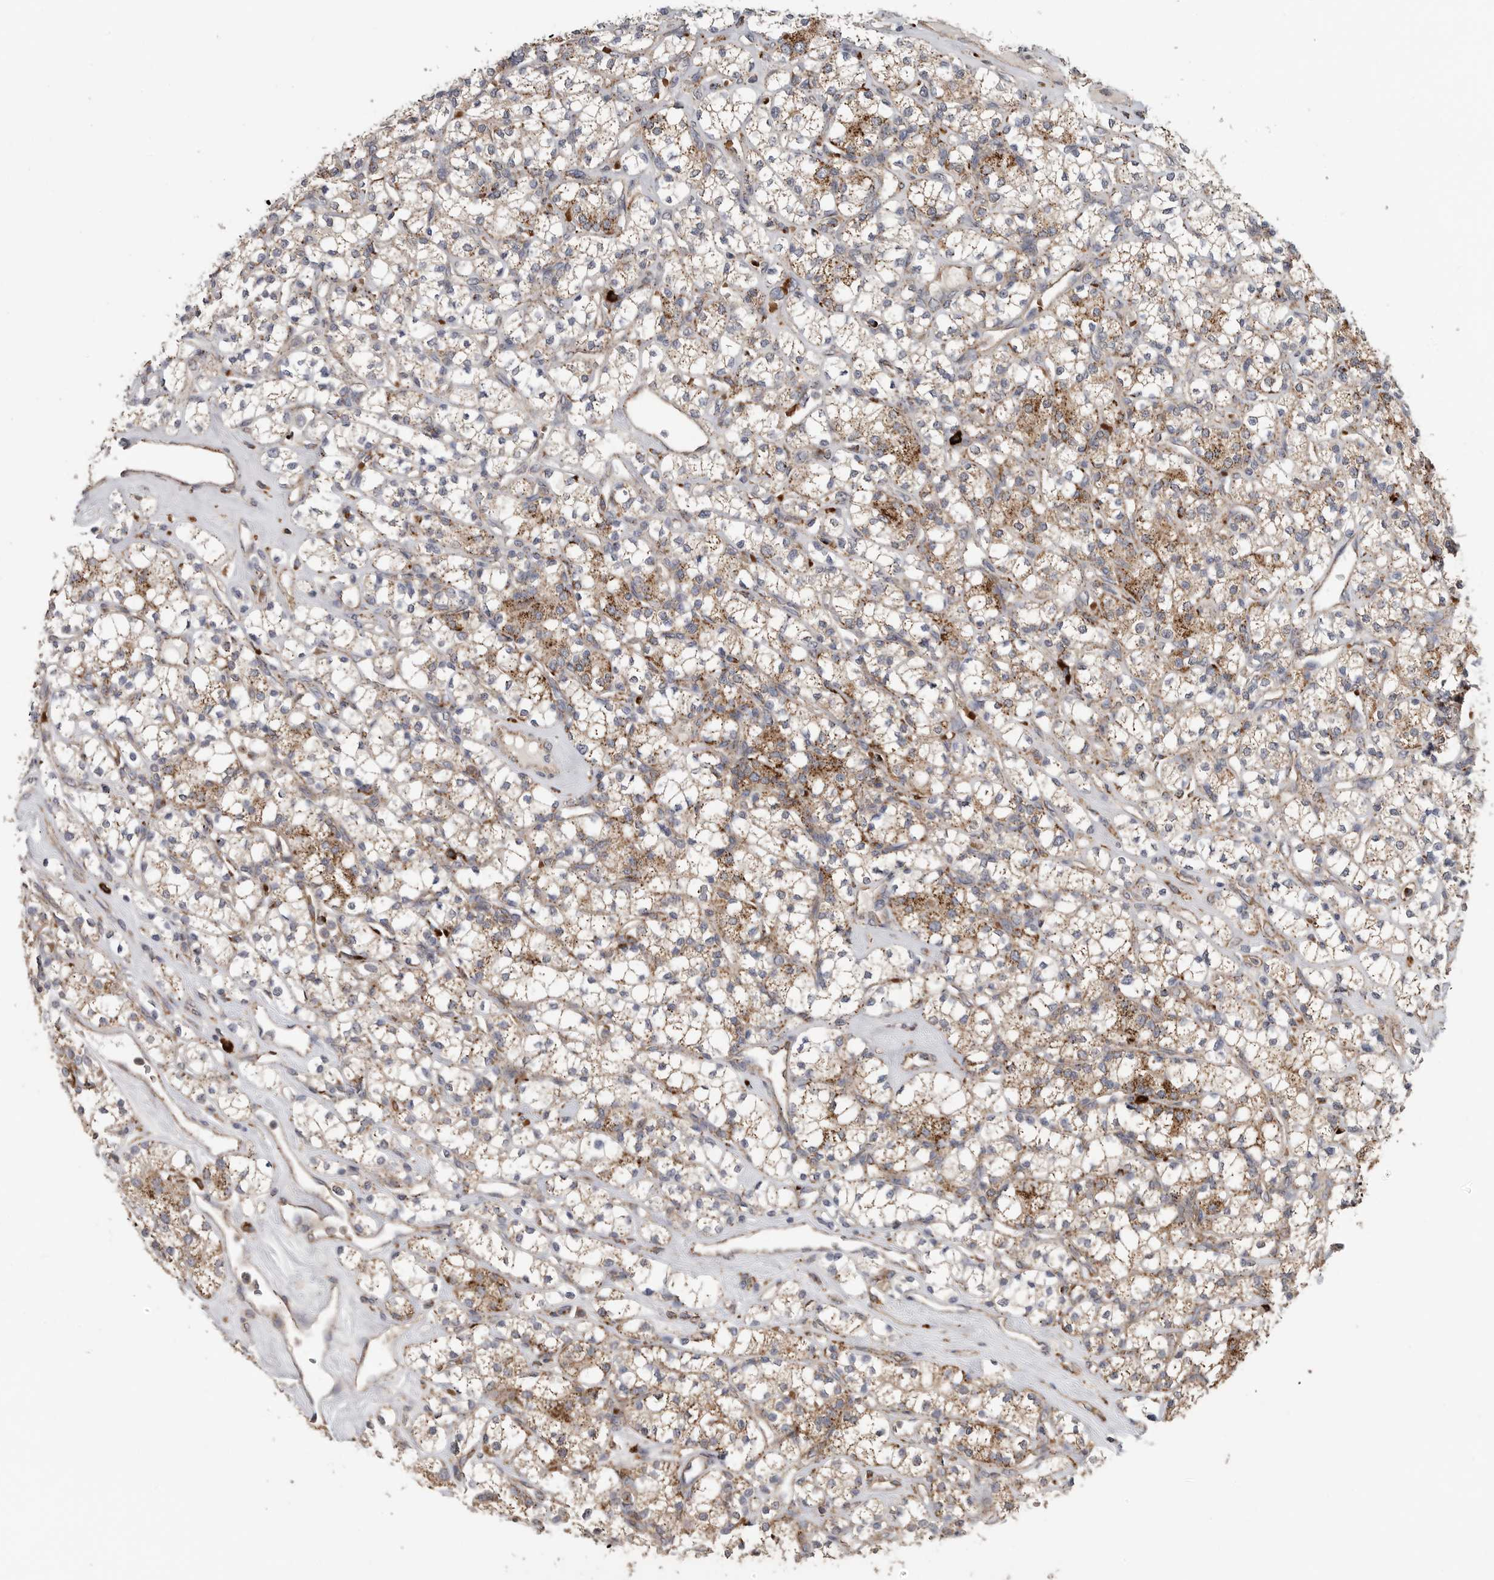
{"staining": {"intensity": "moderate", "quantity": ">75%", "location": "cytoplasmic/membranous"}, "tissue": "renal cancer", "cell_type": "Tumor cells", "image_type": "cancer", "snomed": [{"axis": "morphology", "description": "Adenocarcinoma, NOS"}, {"axis": "topography", "description": "Kidney"}], "caption": "High-power microscopy captured an IHC photomicrograph of renal adenocarcinoma, revealing moderate cytoplasmic/membranous staining in about >75% of tumor cells. Immunohistochemistry (ihc) stains the protein of interest in brown and the nuclei are stained blue.", "gene": "GALNS", "patient": {"sex": "male", "age": 77}}